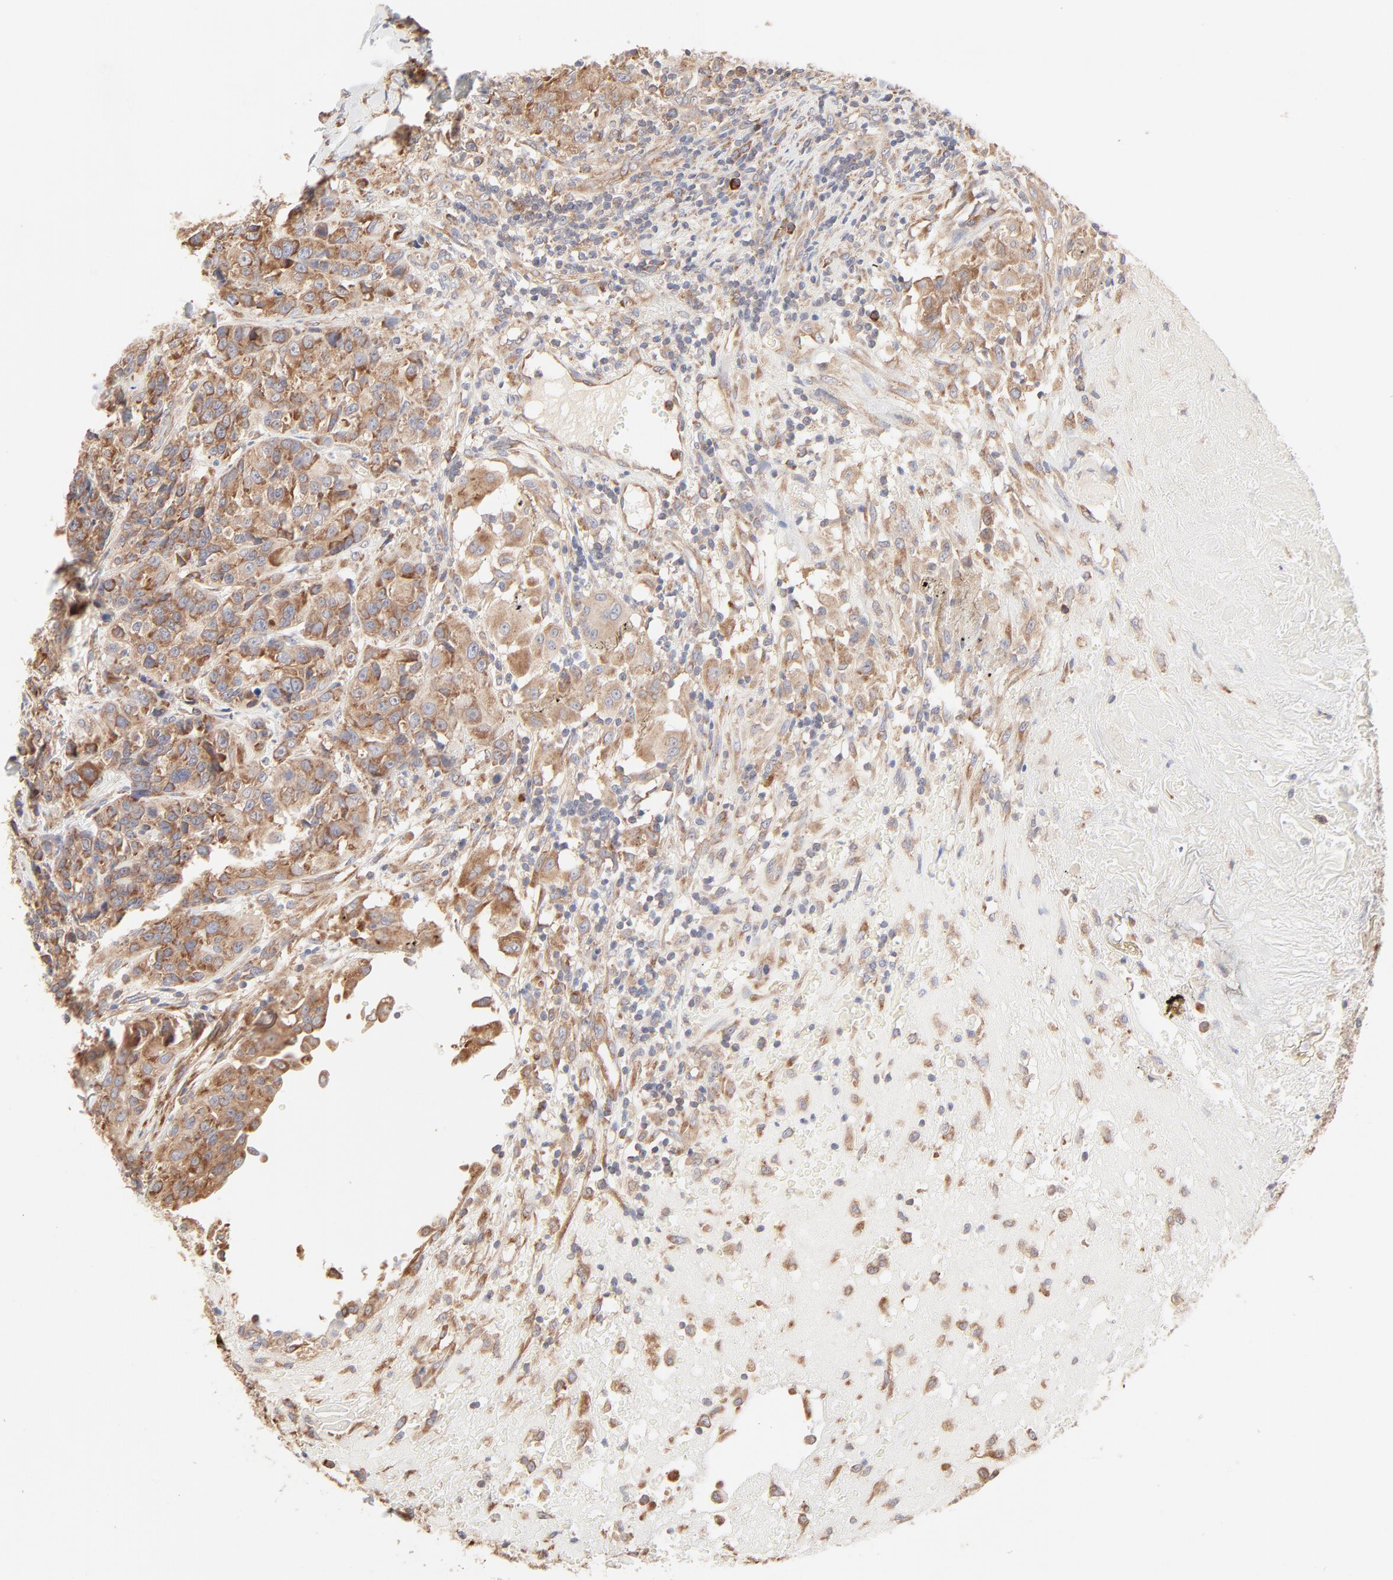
{"staining": {"intensity": "weak", "quantity": ">75%", "location": "cytoplasmic/membranous"}, "tissue": "urothelial cancer", "cell_type": "Tumor cells", "image_type": "cancer", "snomed": [{"axis": "morphology", "description": "Urothelial carcinoma, High grade"}, {"axis": "topography", "description": "Urinary bladder"}], "caption": "IHC micrograph of urothelial carcinoma (high-grade) stained for a protein (brown), which exhibits low levels of weak cytoplasmic/membranous staining in approximately >75% of tumor cells.", "gene": "RPS20", "patient": {"sex": "female", "age": 81}}